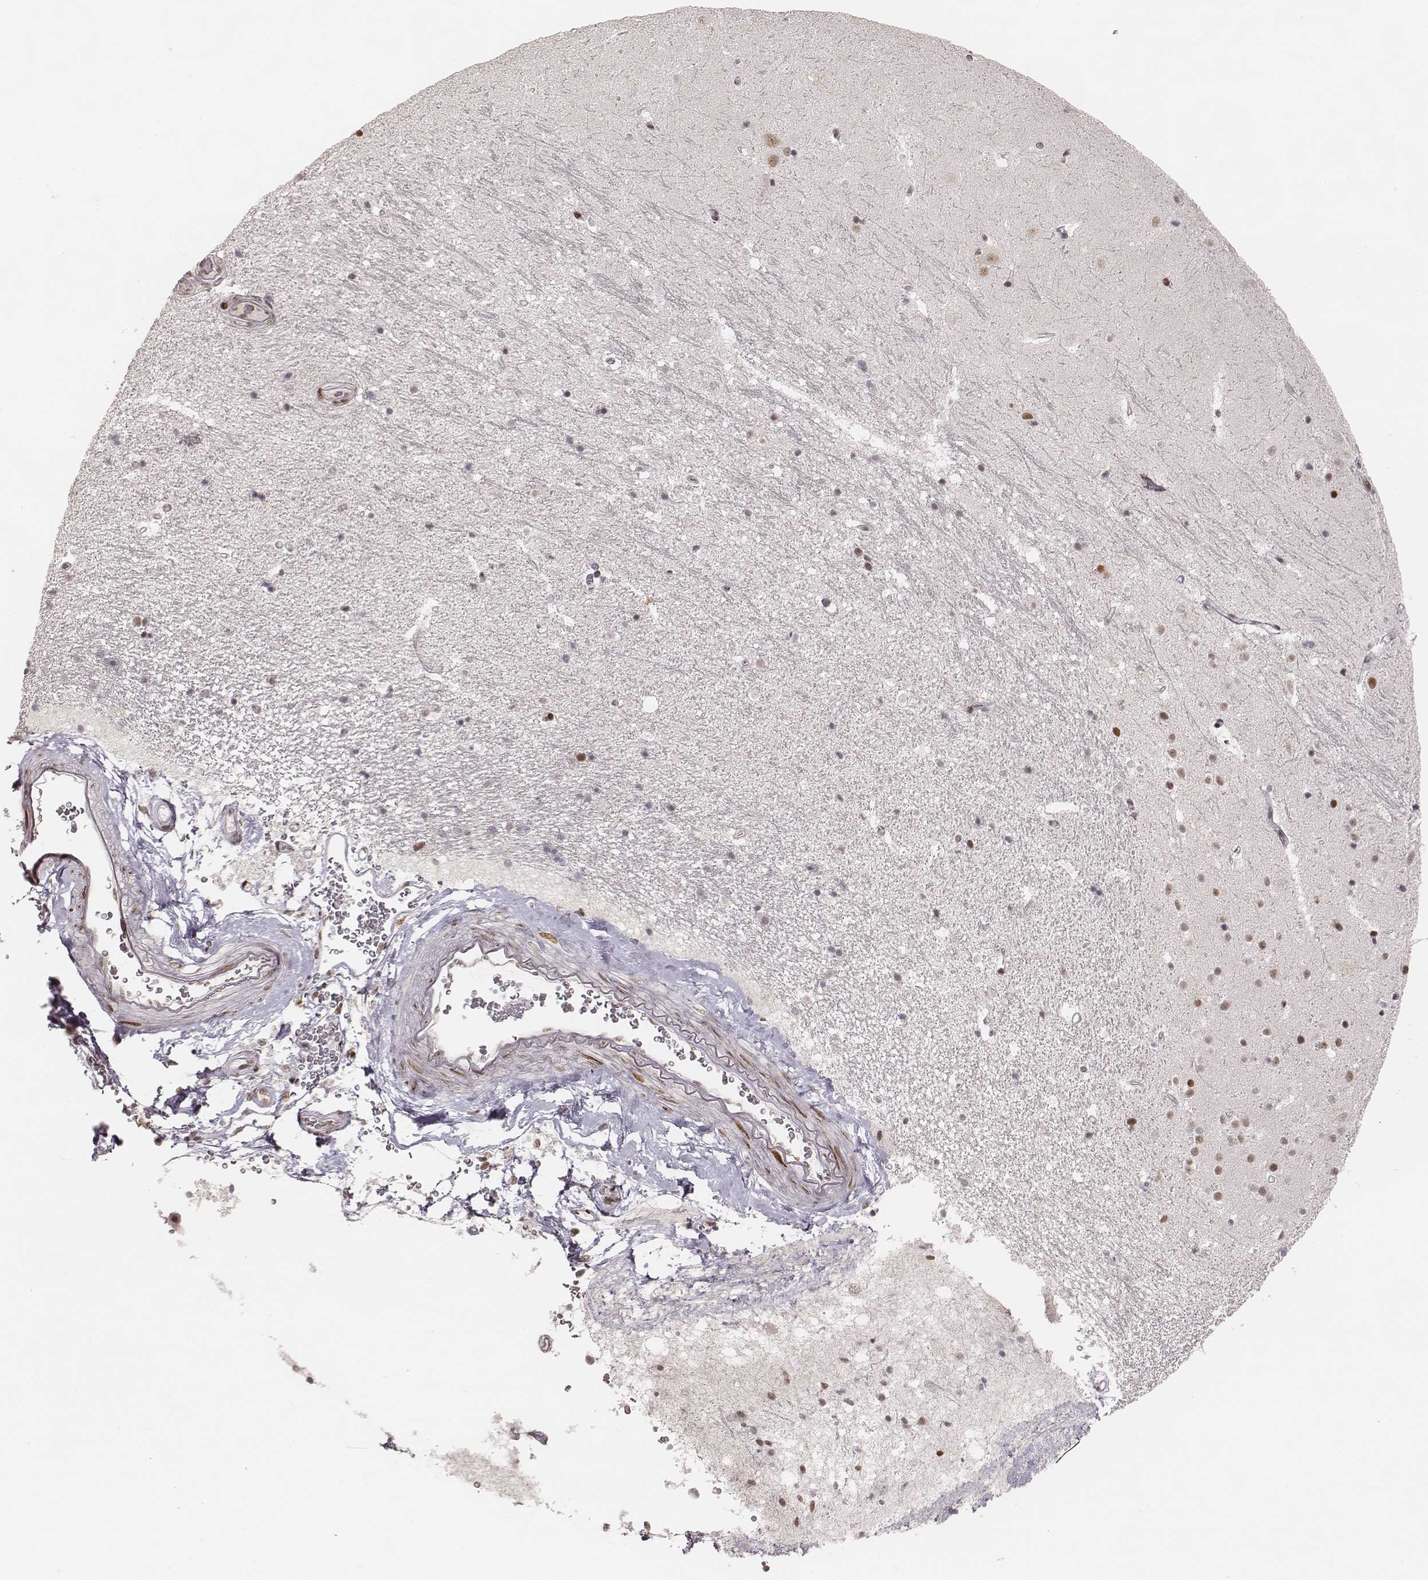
{"staining": {"intensity": "negative", "quantity": "none", "location": "none"}, "tissue": "hippocampus", "cell_type": "Glial cells", "image_type": "normal", "snomed": [{"axis": "morphology", "description": "Normal tissue, NOS"}, {"axis": "topography", "description": "Hippocampus"}], "caption": "There is no significant staining in glial cells of hippocampus. (Brightfield microscopy of DAB (3,3'-diaminobenzidine) IHC at high magnification).", "gene": "HNRNPC", "patient": {"sex": "male", "age": 44}}